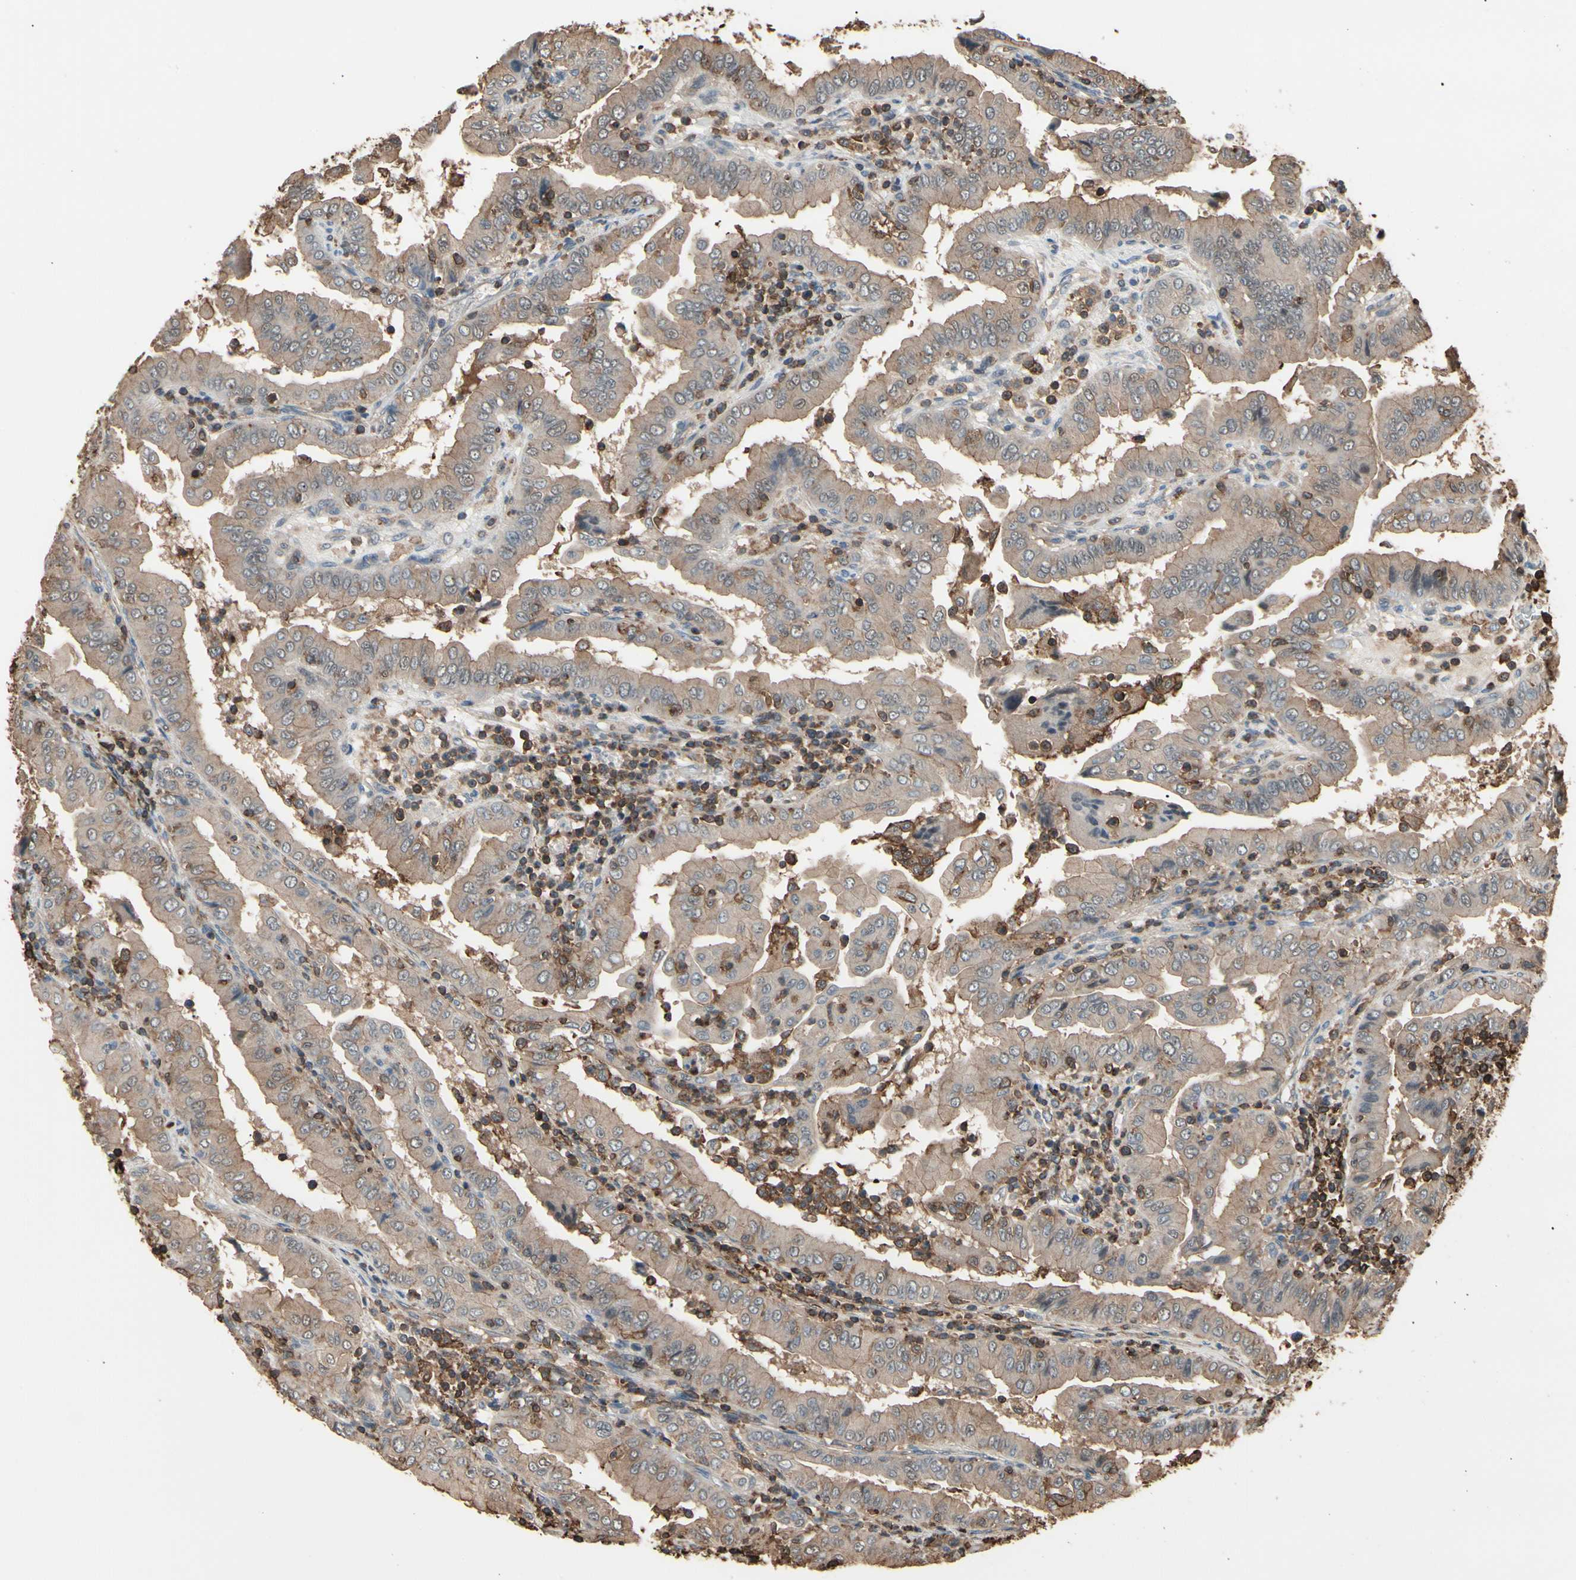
{"staining": {"intensity": "weak", "quantity": ">75%", "location": "cytoplasmic/membranous"}, "tissue": "thyroid cancer", "cell_type": "Tumor cells", "image_type": "cancer", "snomed": [{"axis": "morphology", "description": "Papillary adenocarcinoma, NOS"}, {"axis": "topography", "description": "Thyroid gland"}], "caption": "A photomicrograph of thyroid cancer stained for a protein displays weak cytoplasmic/membranous brown staining in tumor cells.", "gene": "MAPK13", "patient": {"sex": "male", "age": 33}}